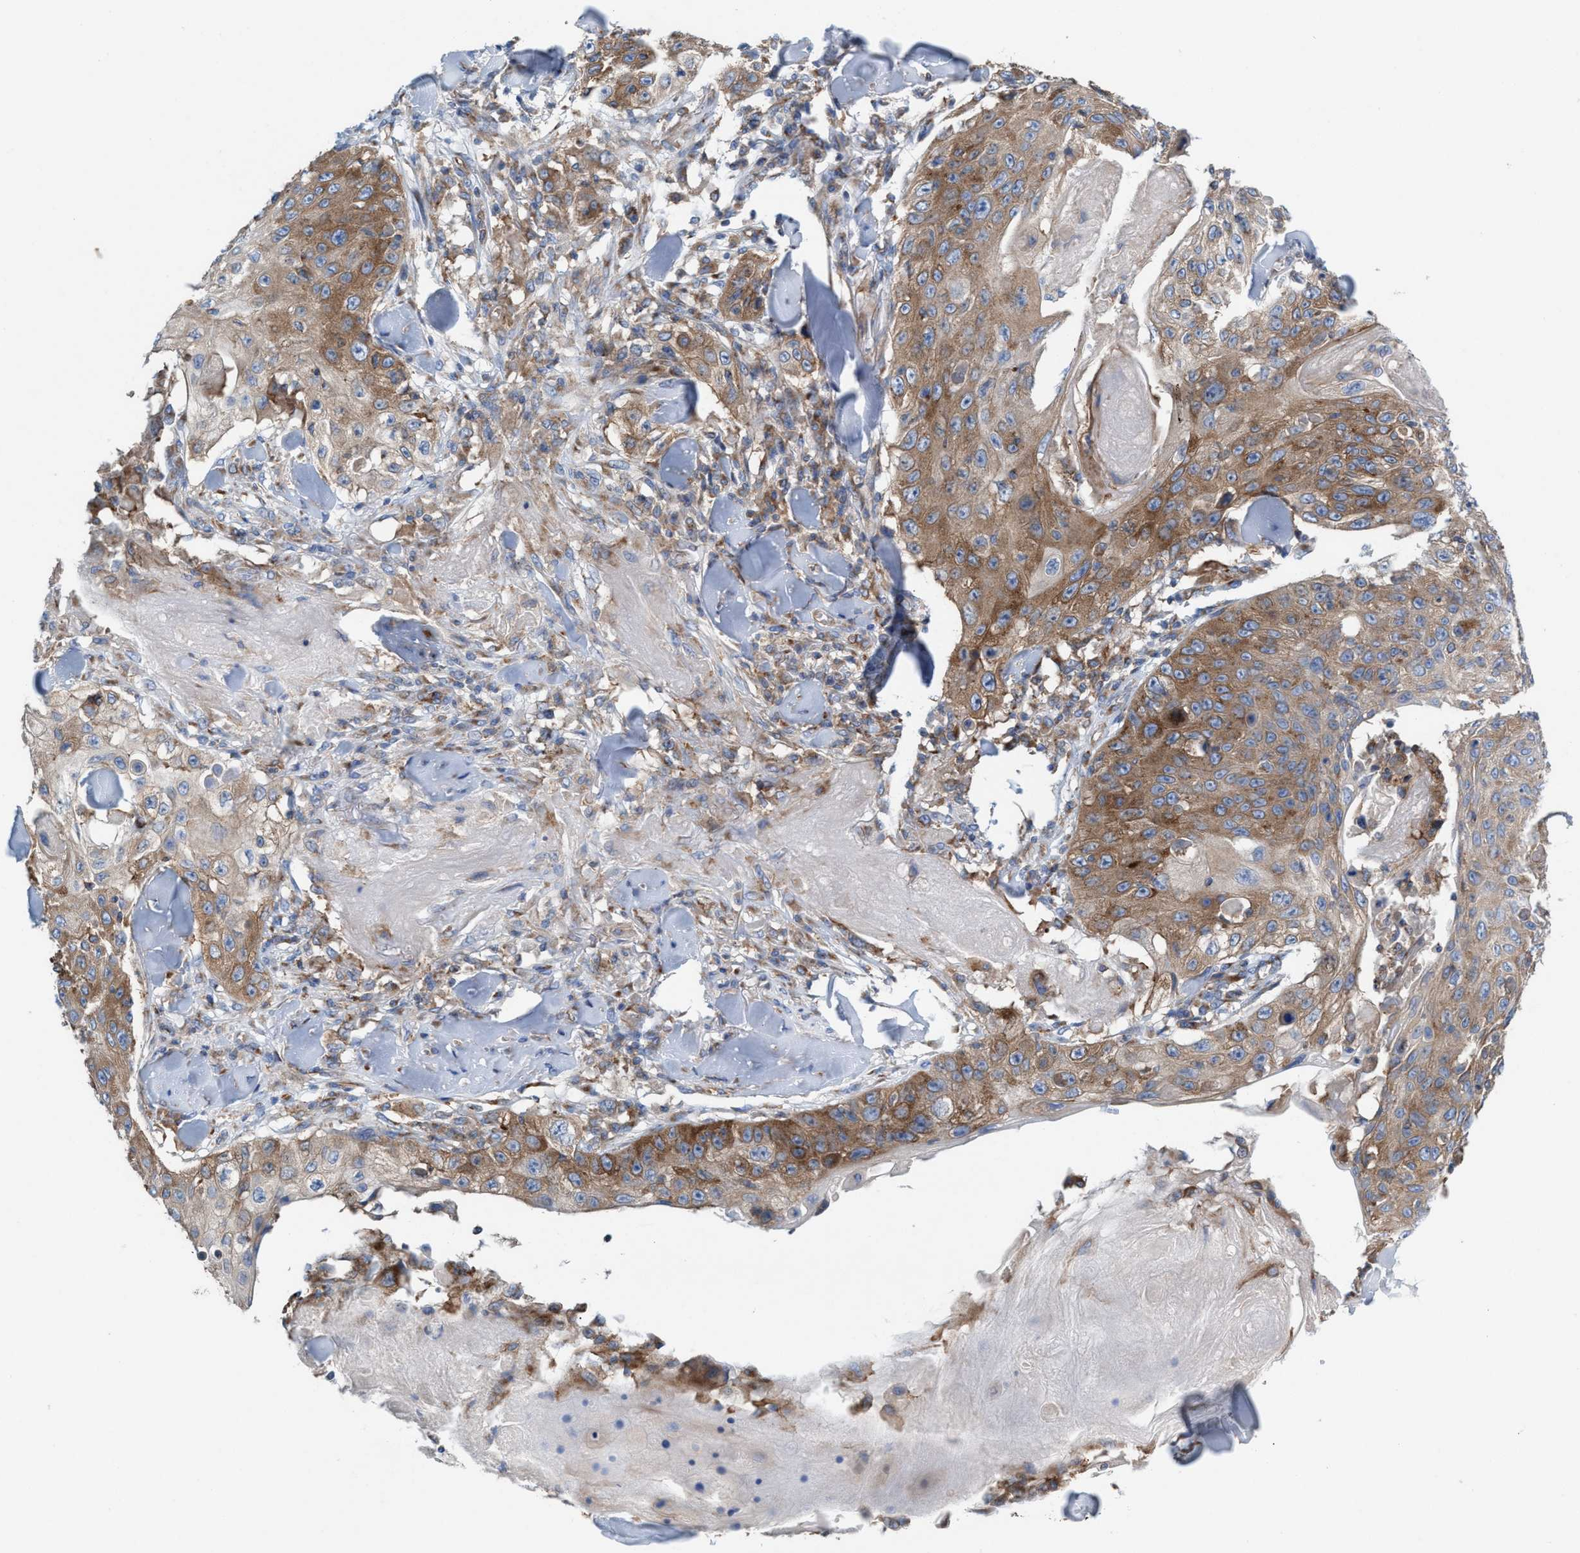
{"staining": {"intensity": "moderate", "quantity": ">75%", "location": "cytoplasmic/membranous"}, "tissue": "skin cancer", "cell_type": "Tumor cells", "image_type": "cancer", "snomed": [{"axis": "morphology", "description": "Squamous cell carcinoma, NOS"}, {"axis": "topography", "description": "Skin"}], "caption": "Skin cancer tissue exhibits moderate cytoplasmic/membranous staining in about >75% of tumor cells", "gene": "NYAP1", "patient": {"sex": "male", "age": 86}}